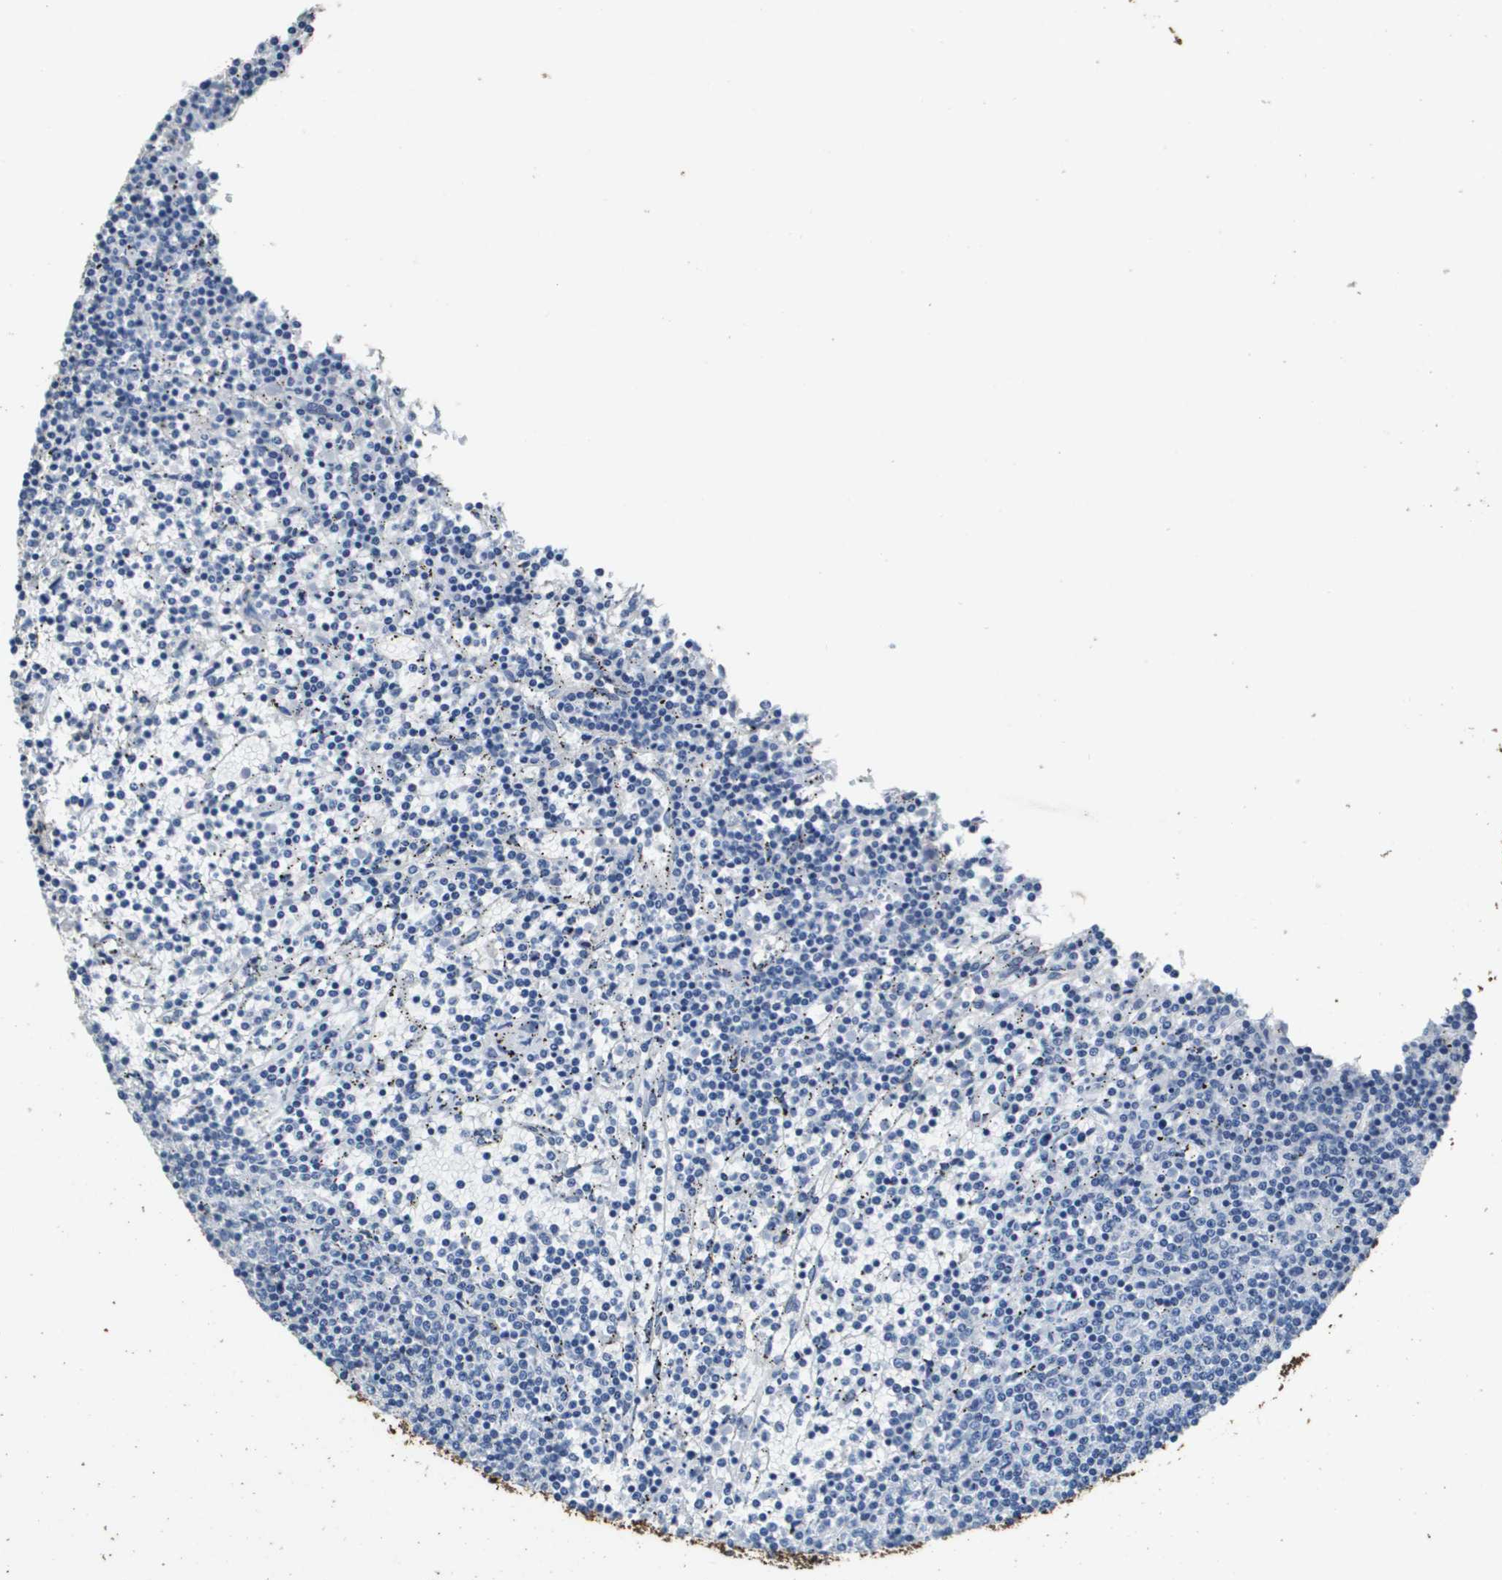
{"staining": {"intensity": "negative", "quantity": "none", "location": "none"}, "tissue": "lymphoma", "cell_type": "Tumor cells", "image_type": "cancer", "snomed": [{"axis": "morphology", "description": "Malignant lymphoma, non-Hodgkin's type, Low grade"}, {"axis": "topography", "description": "Spleen"}], "caption": "The micrograph demonstrates no significant expression in tumor cells of malignant lymphoma, non-Hodgkin's type (low-grade). (Brightfield microscopy of DAB IHC at high magnification).", "gene": "MT3", "patient": {"sex": "female", "age": 50}}